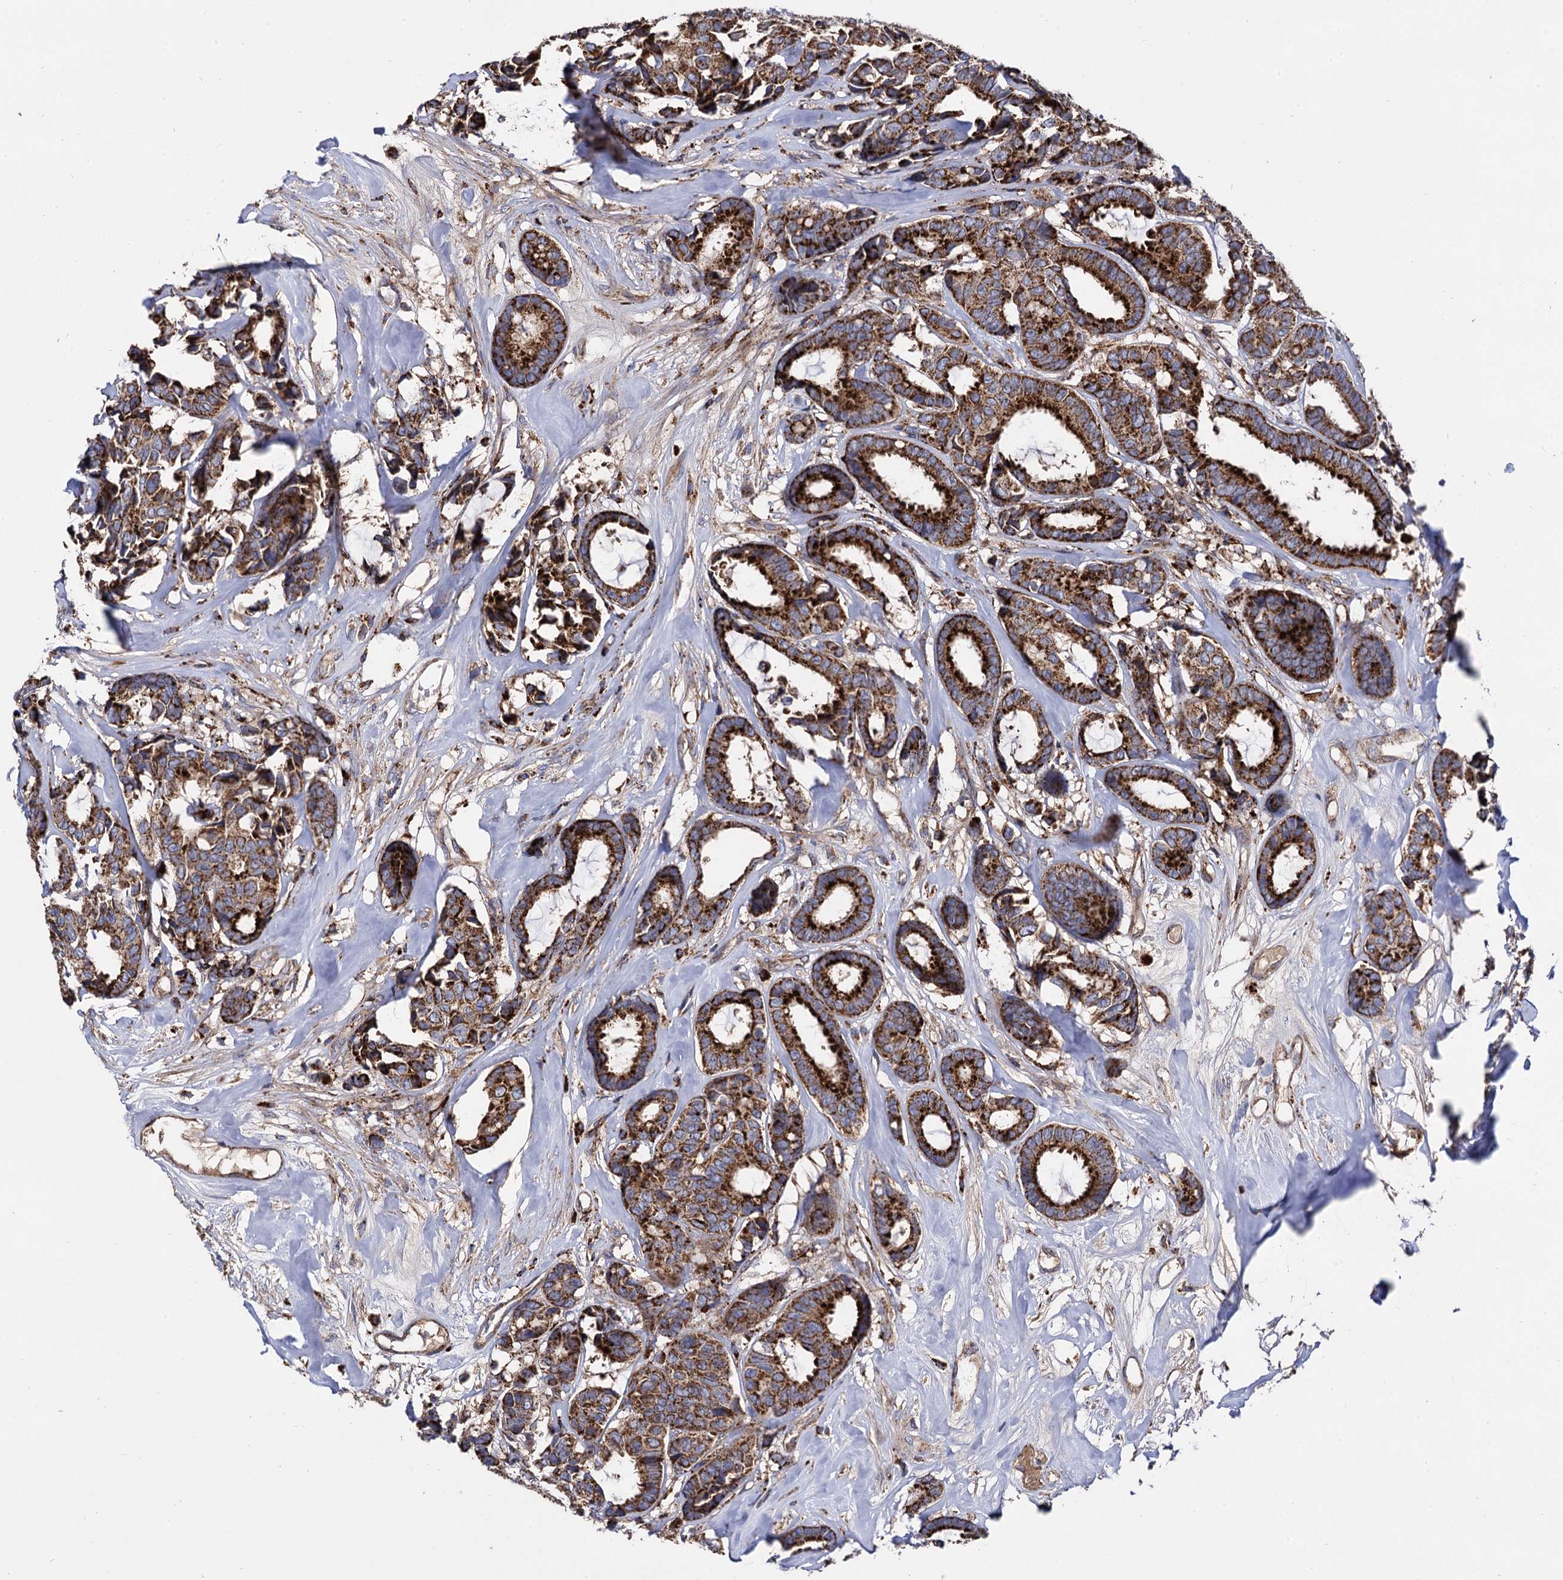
{"staining": {"intensity": "strong", "quantity": ">75%", "location": "cytoplasmic/membranous"}, "tissue": "breast cancer", "cell_type": "Tumor cells", "image_type": "cancer", "snomed": [{"axis": "morphology", "description": "Duct carcinoma"}, {"axis": "topography", "description": "Breast"}], "caption": "Immunohistochemistry (IHC) histopathology image of breast cancer stained for a protein (brown), which demonstrates high levels of strong cytoplasmic/membranous expression in about >75% of tumor cells.", "gene": "IQCH", "patient": {"sex": "female", "age": 87}}